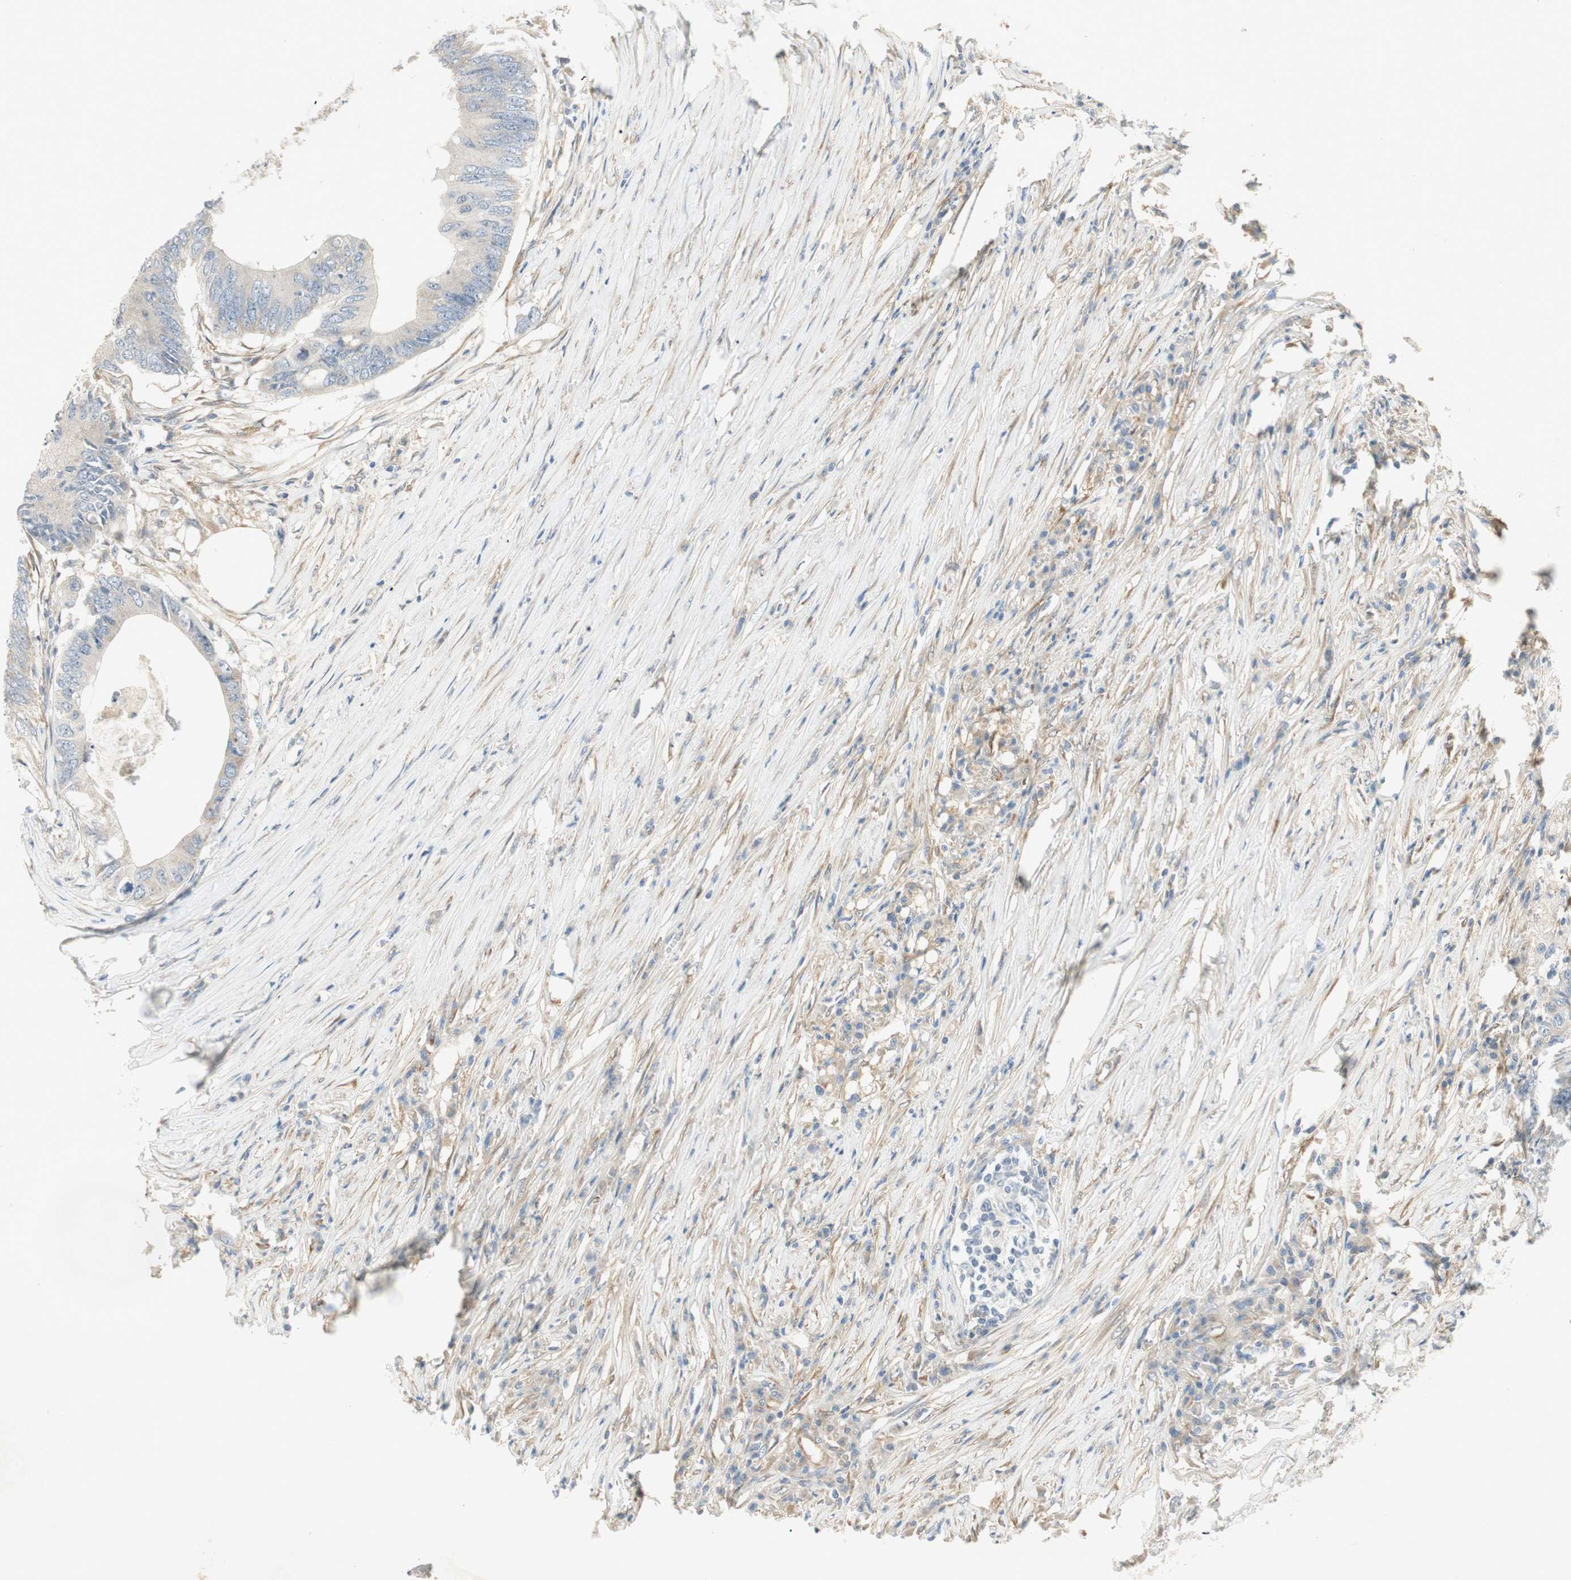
{"staining": {"intensity": "negative", "quantity": "none", "location": "none"}, "tissue": "colorectal cancer", "cell_type": "Tumor cells", "image_type": "cancer", "snomed": [{"axis": "morphology", "description": "Adenocarcinoma, NOS"}, {"axis": "topography", "description": "Colon"}], "caption": "Immunohistochemistry histopathology image of colorectal cancer (adenocarcinoma) stained for a protein (brown), which shows no expression in tumor cells. (Stains: DAB IHC with hematoxylin counter stain, Microscopy: brightfield microscopy at high magnification).", "gene": "STON1-GTF2A1L", "patient": {"sex": "male", "age": 71}}